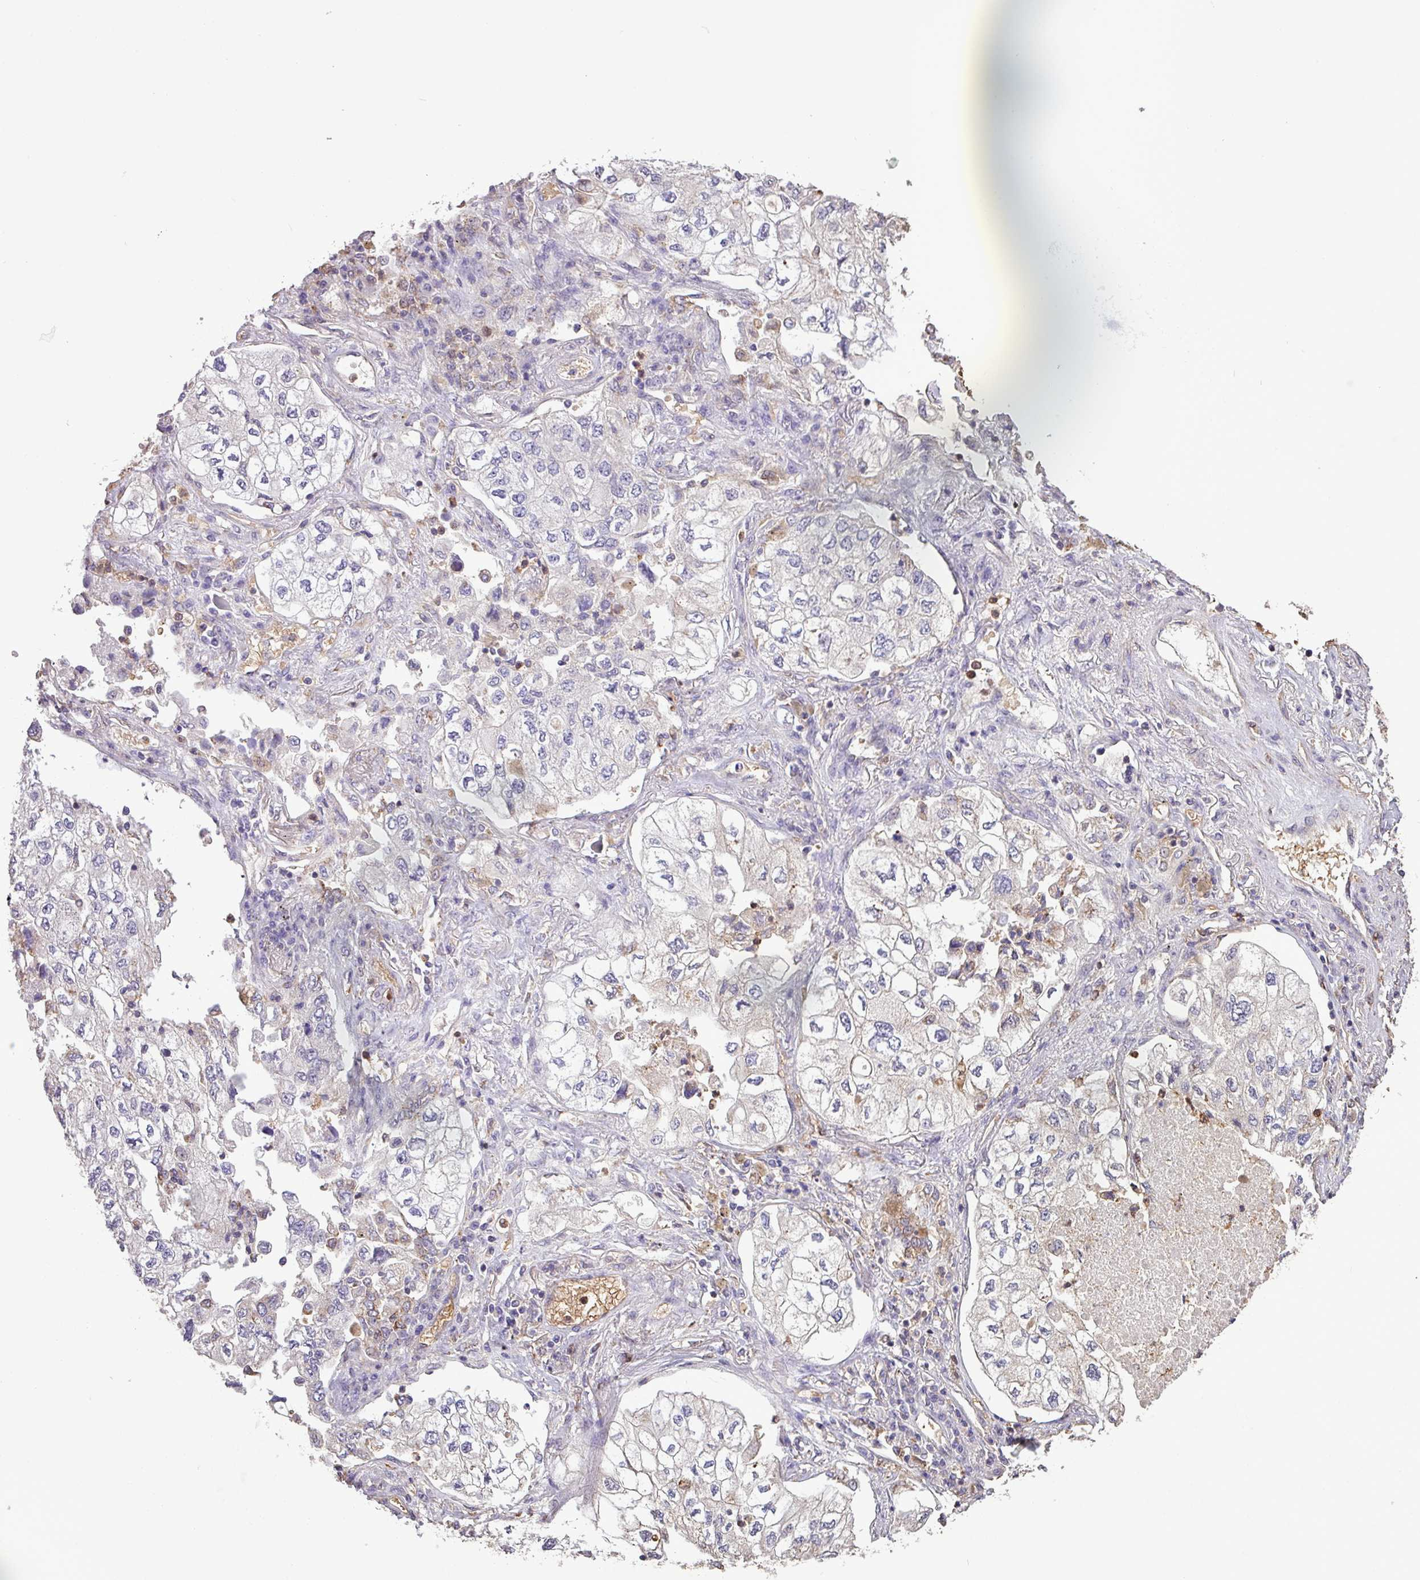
{"staining": {"intensity": "negative", "quantity": "none", "location": "none"}, "tissue": "lung cancer", "cell_type": "Tumor cells", "image_type": "cancer", "snomed": [{"axis": "morphology", "description": "Adenocarcinoma, NOS"}, {"axis": "topography", "description": "Lung"}], "caption": "This is a image of immunohistochemistry (IHC) staining of adenocarcinoma (lung), which shows no expression in tumor cells.", "gene": "CHST11", "patient": {"sex": "male", "age": 63}}